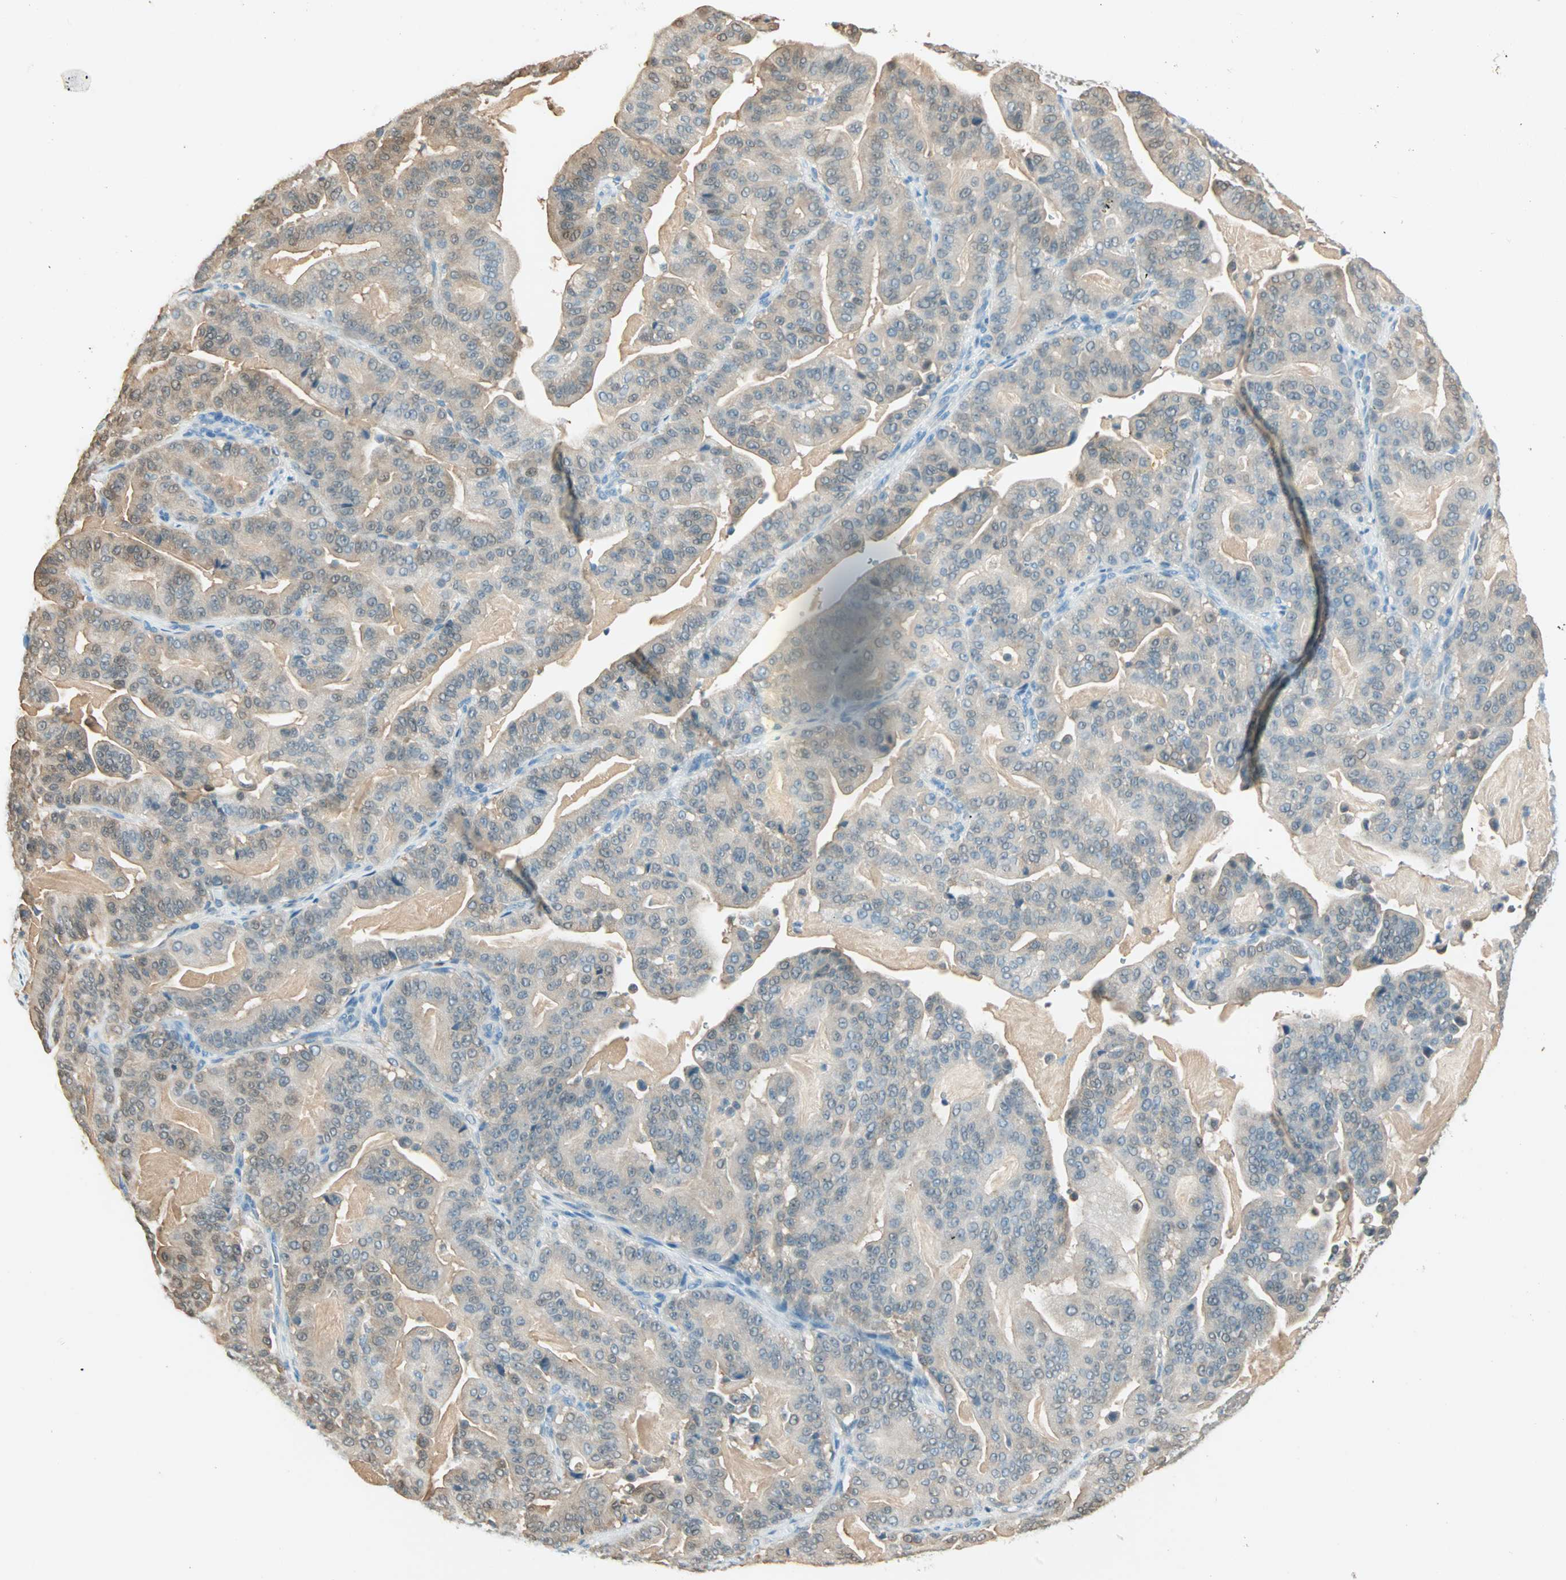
{"staining": {"intensity": "moderate", "quantity": "25%-75%", "location": "cytoplasmic/membranous,nuclear"}, "tissue": "pancreatic cancer", "cell_type": "Tumor cells", "image_type": "cancer", "snomed": [{"axis": "morphology", "description": "Adenocarcinoma, NOS"}, {"axis": "topography", "description": "Pancreas"}], "caption": "Human pancreatic cancer stained with a protein marker shows moderate staining in tumor cells.", "gene": "S100A1", "patient": {"sex": "male", "age": 63}}